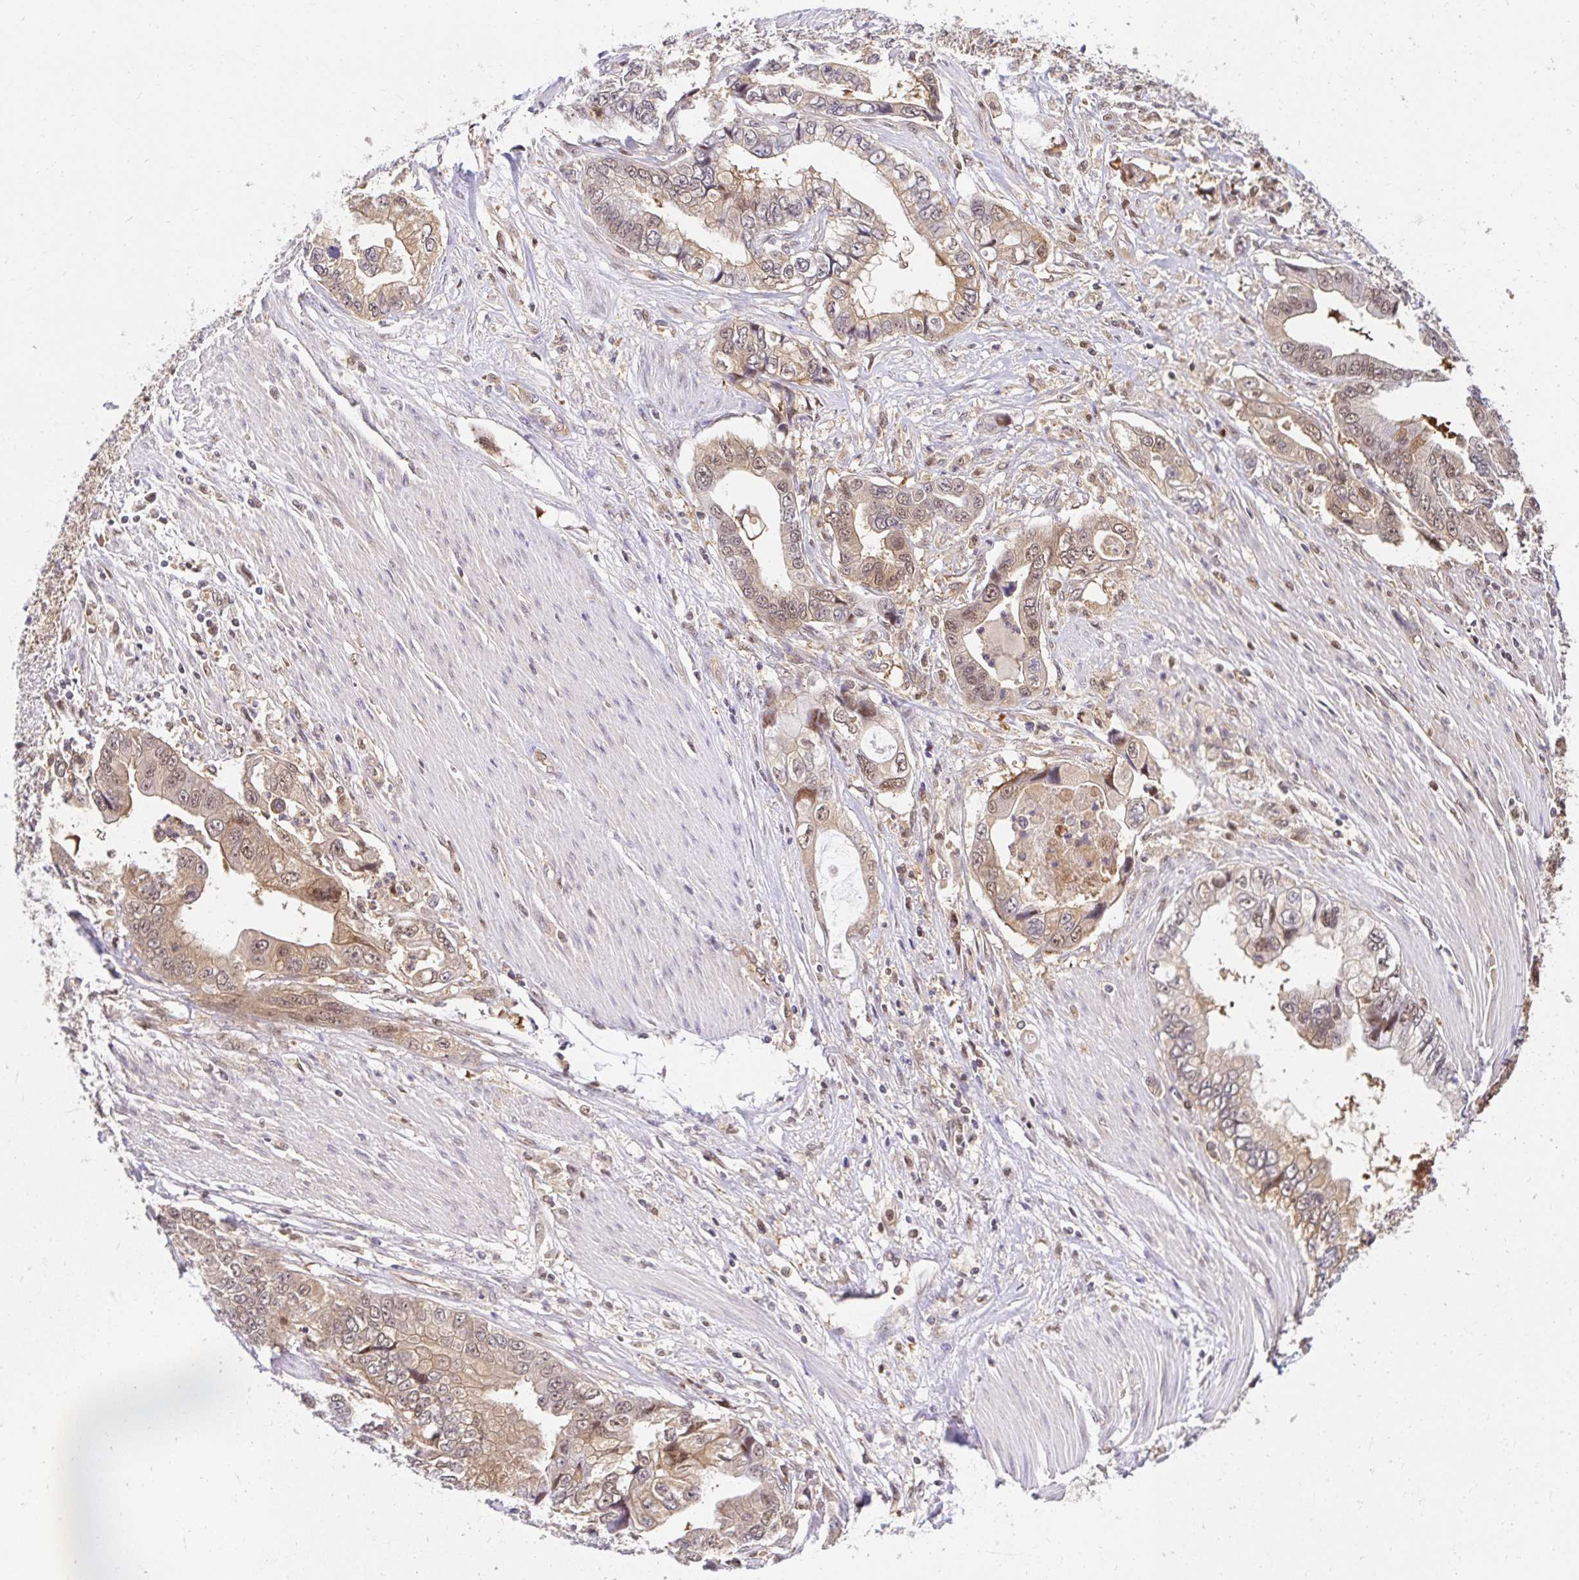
{"staining": {"intensity": "moderate", "quantity": ">75%", "location": "cytoplasmic/membranous,nuclear"}, "tissue": "stomach cancer", "cell_type": "Tumor cells", "image_type": "cancer", "snomed": [{"axis": "morphology", "description": "Adenocarcinoma, NOS"}, {"axis": "topography", "description": "Pancreas"}, {"axis": "topography", "description": "Stomach, upper"}], "caption": "Approximately >75% of tumor cells in stomach adenocarcinoma show moderate cytoplasmic/membranous and nuclear protein positivity as visualized by brown immunohistochemical staining.", "gene": "PSMA4", "patient": {"sex": "male", "age": 77}}